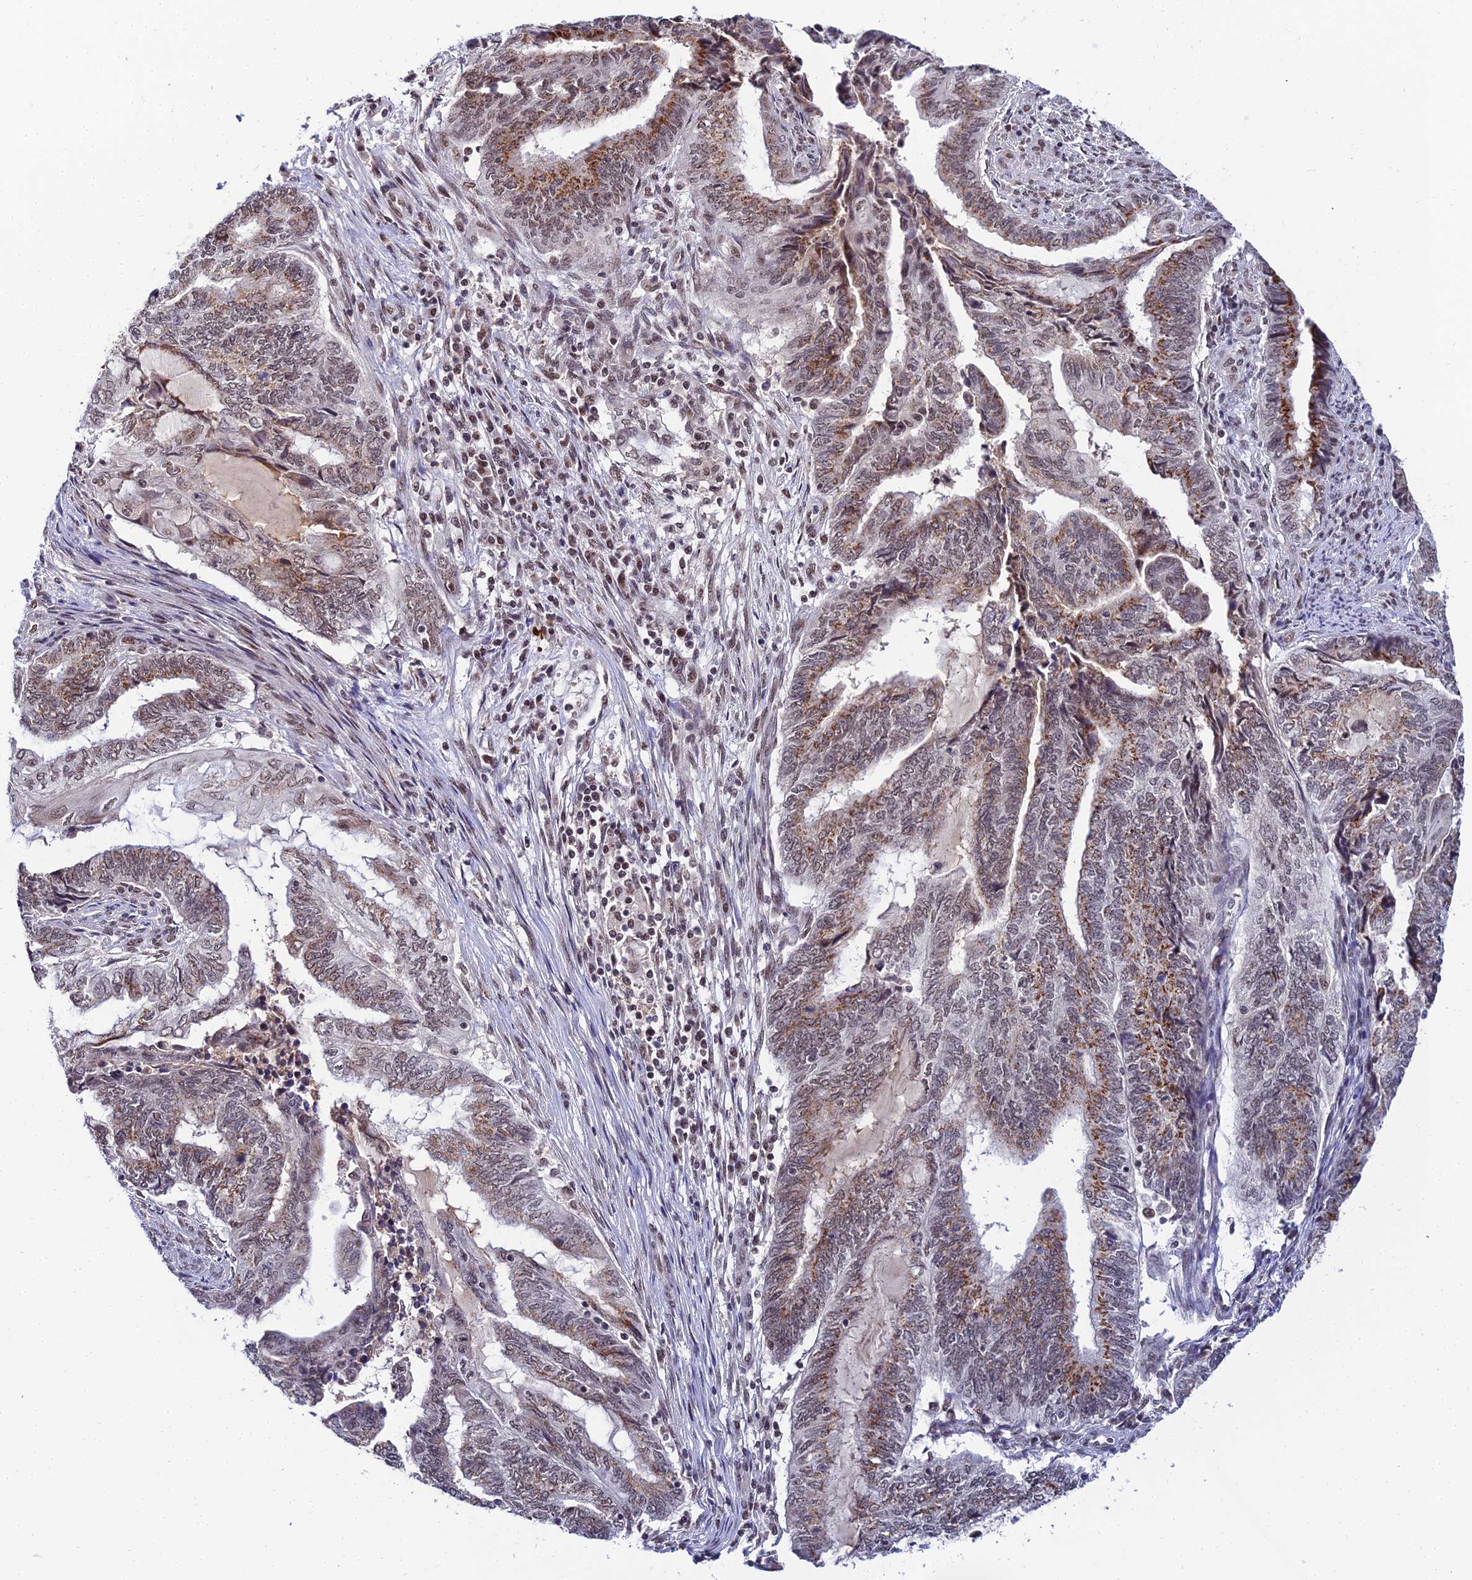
{"staining": {"intensity": "moderate", "quantity": "25%-75%", "location": "cytoplasmic/membranous,nuclear"}, "tissue": "endometrial cancer", "cell_type": "Tumor cells", "image_type": "cancer", "snomed": [{"axis": "morphology", "description": "Adenocarcinoma, NOS"}, {"axis": "topography", "description": "Uterus"}, {"axis": "topography", "description": "Endometrium"}], "caption": "This micrograph displays adenocarcinoma (endometrial) stained with IHC to label a protein in brown. The cytoplasmic/membranous and nuclear of tumor cells show moderate positivity for the protein. Nuclei are counter-stained blue.", "gene": "EXOSC3", "patient": {"sex": "female", "age": 70}}